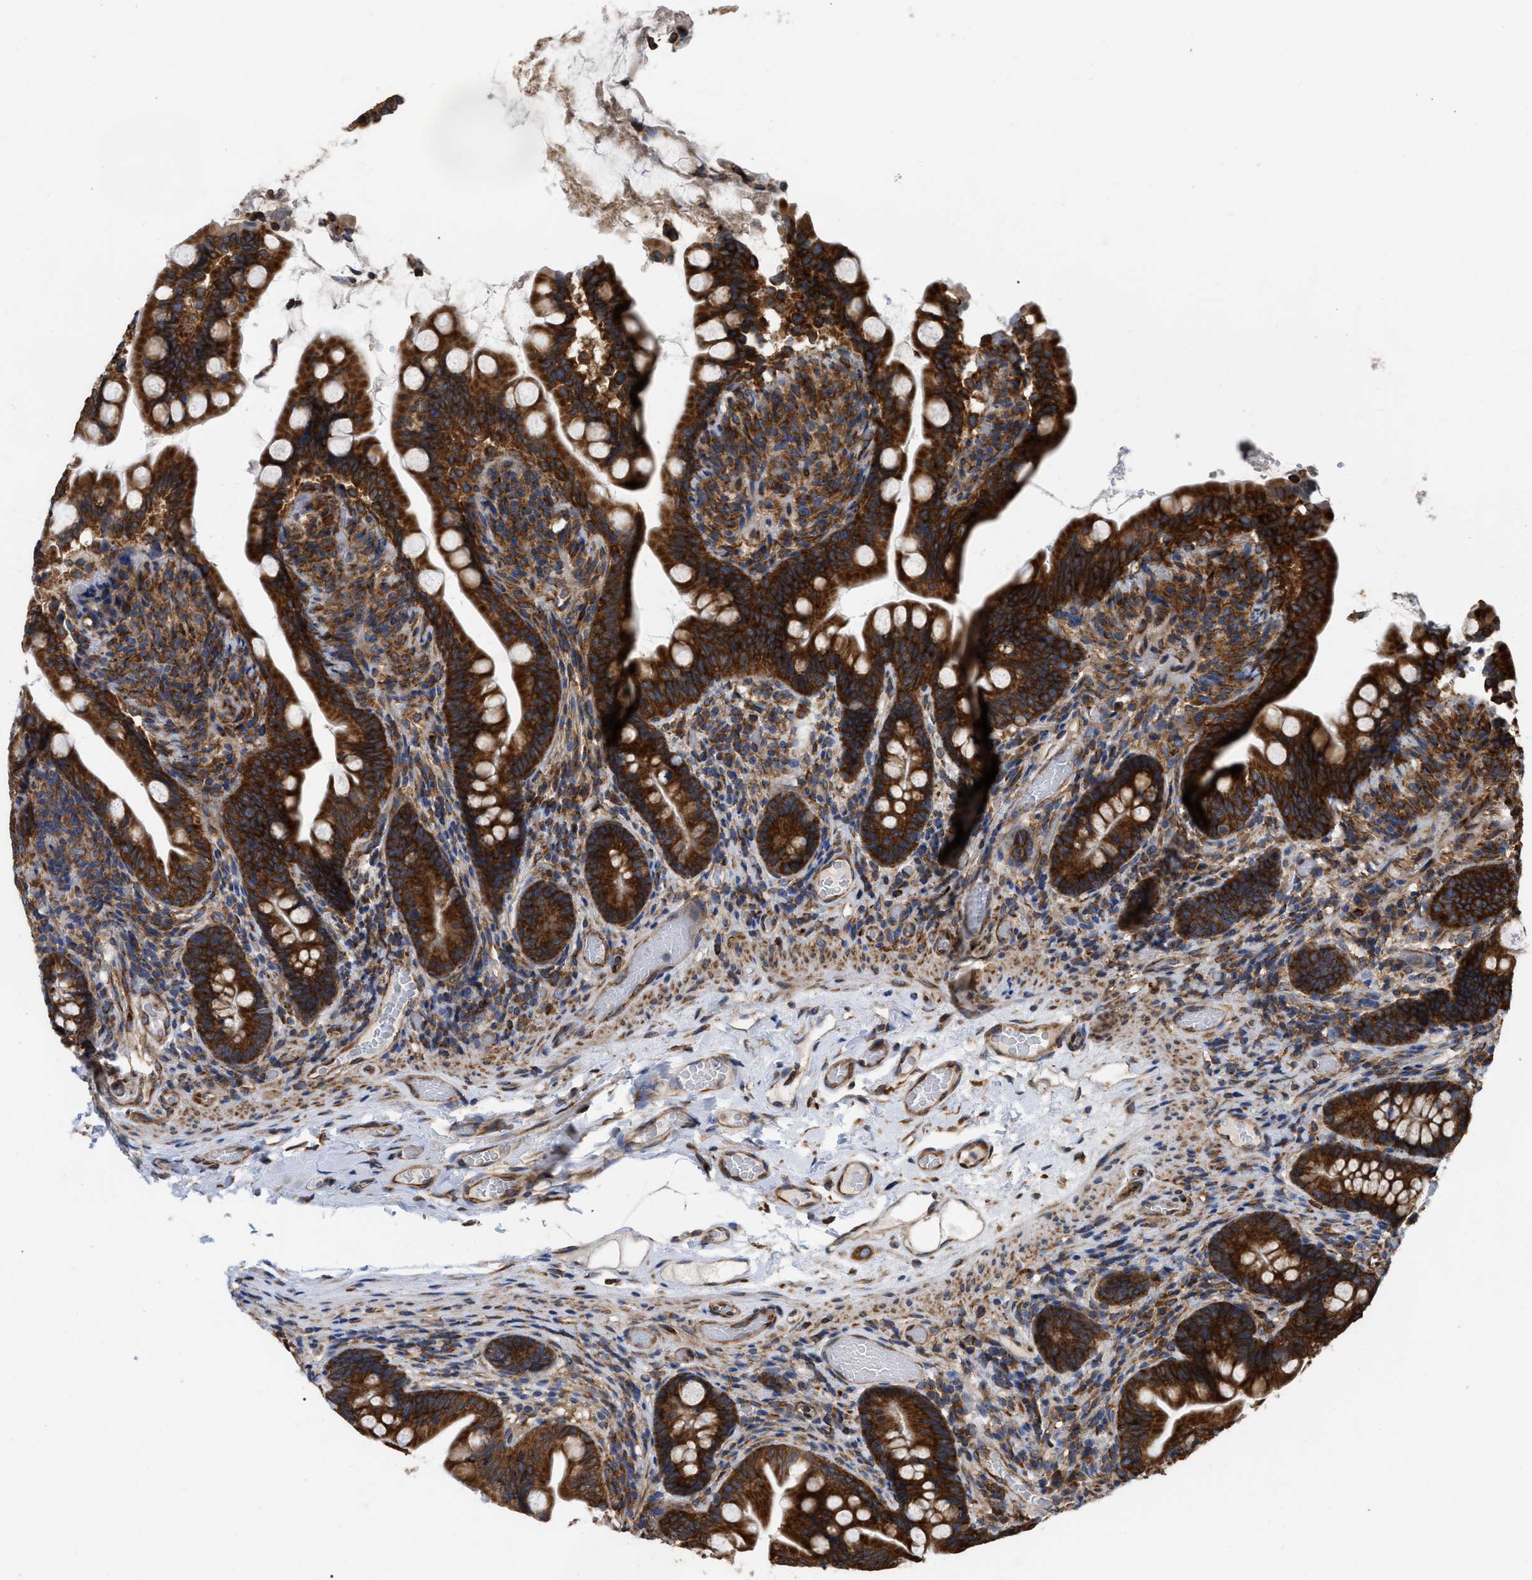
{"staining": {"intensity": "strong", "quantity": ">75%", "location": "cytoplasmic/membranous"}, "tissue": "small intestine", "cell_type": "Glandular cells", "image_type": "normal", "snomed": [{"axis": "morphology", "description": "Normal tissue, NOS"}, {"axis": "topography", "description": "Small intestine"}], "caption": "Protein expression analysis of unremarkable small intestine shows strong cytoplasmic/membranous staining in about >75% of glandular cells. (DAB (3,3'-diaminobenzidine) IHC, brown staining for protein, blue staining for nuclei).", "gene": "FAM120A", "patient": {"sex": "female", "age": 56}}